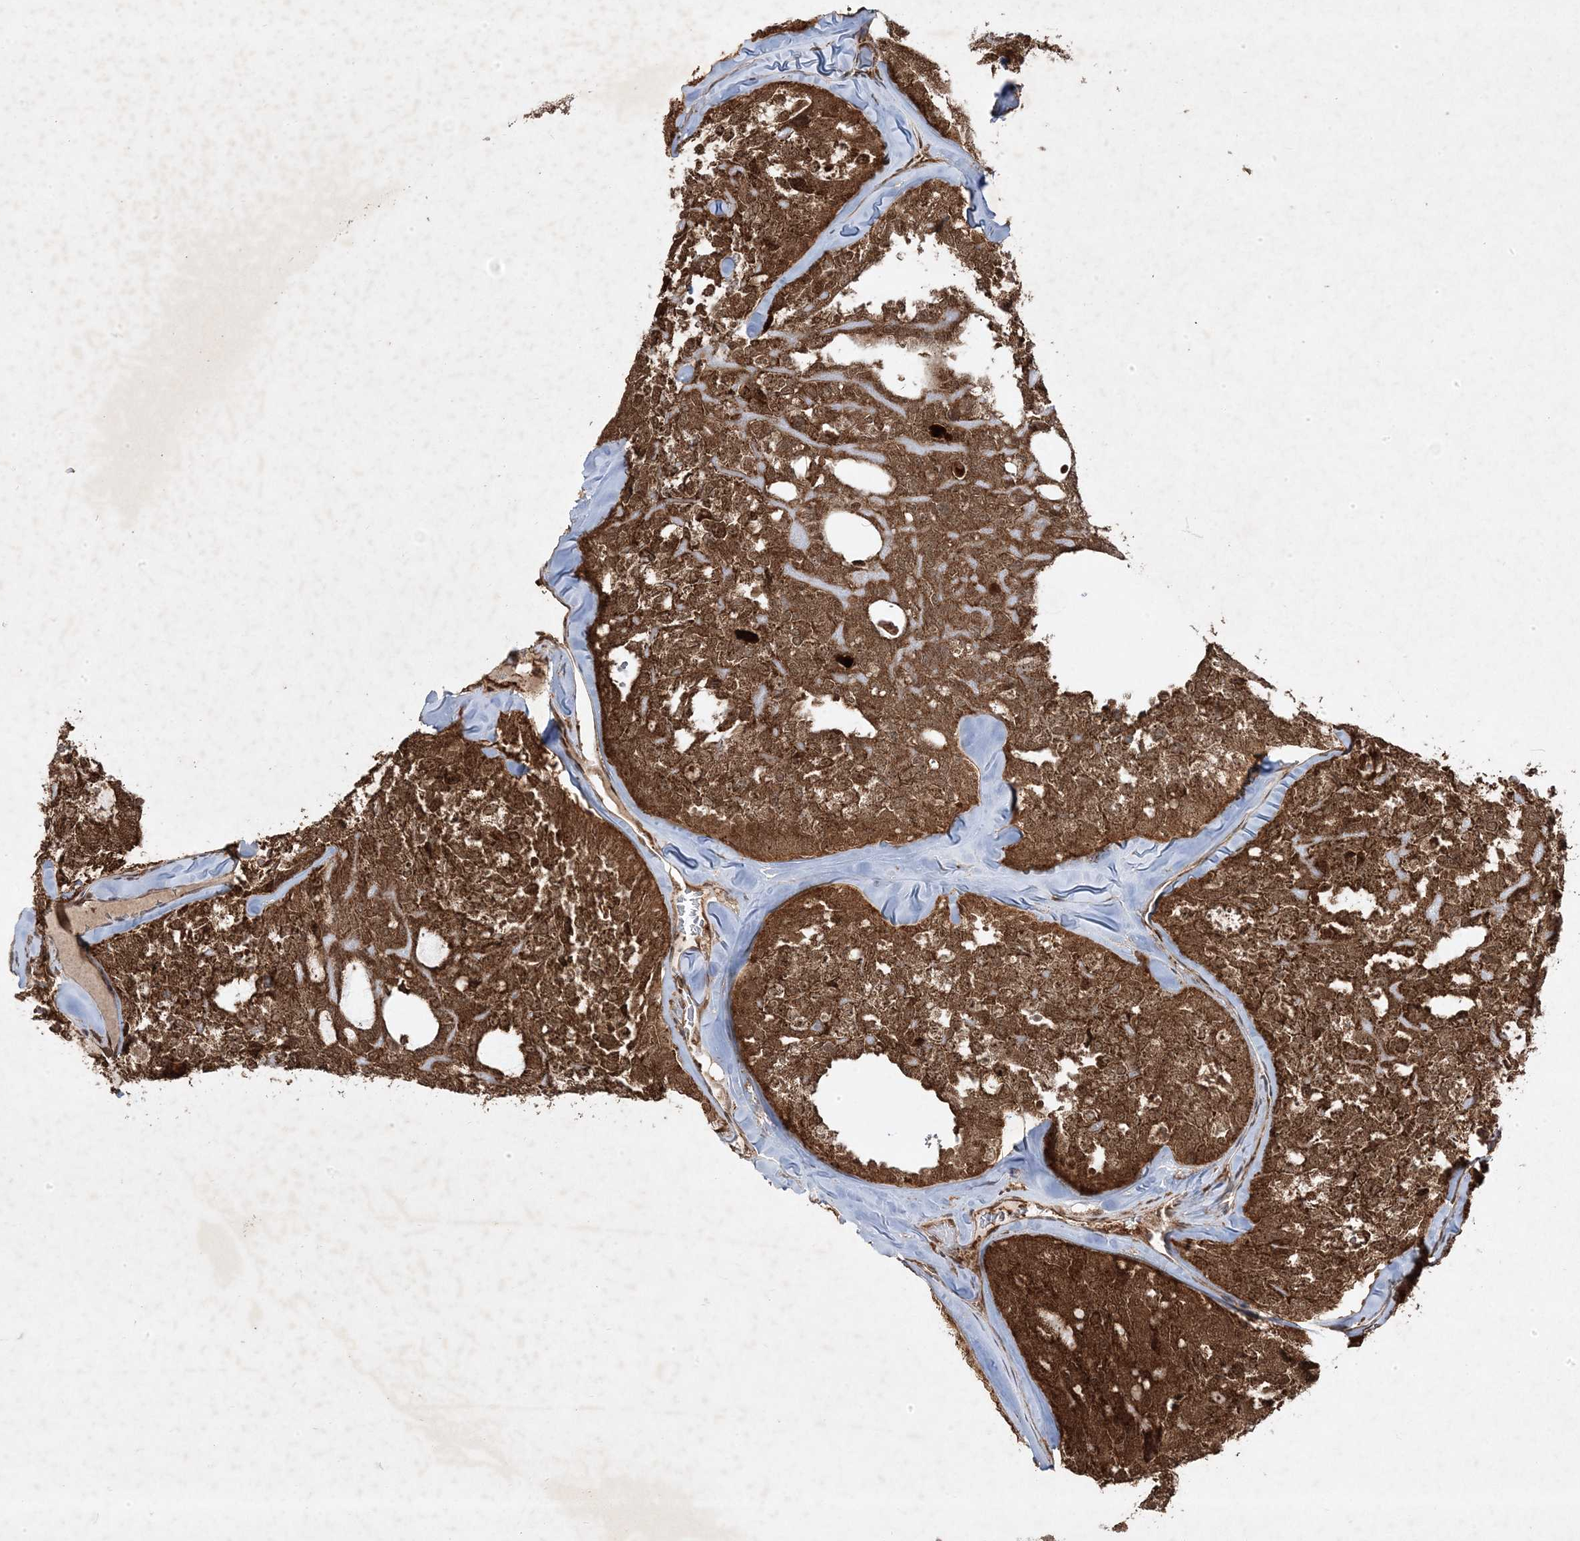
{"staining": {"intensity": "strong", "quantity": ">75%", "location": "cytoplasmic/membranous,nuclear"}, "tissue": "thyroid cancer", "cell_type": "Tumor cells", "image_type": "cancer", "snomed": [{"axis": "morphology", "description": "Follicular adenoma carcinoma, NOS"}, {"axis": "topography", "description": "Thyroid gland"}], "caption": "Follicular adenoma carcinoma (thyroid) stained with a brown dye exhibits strong cytoplasmic/membranous and nuclear positive positivity in about >75% of tumor cells.", "gene": "PLEKHM2", "patient": {"sex": "male", "age": 75}}